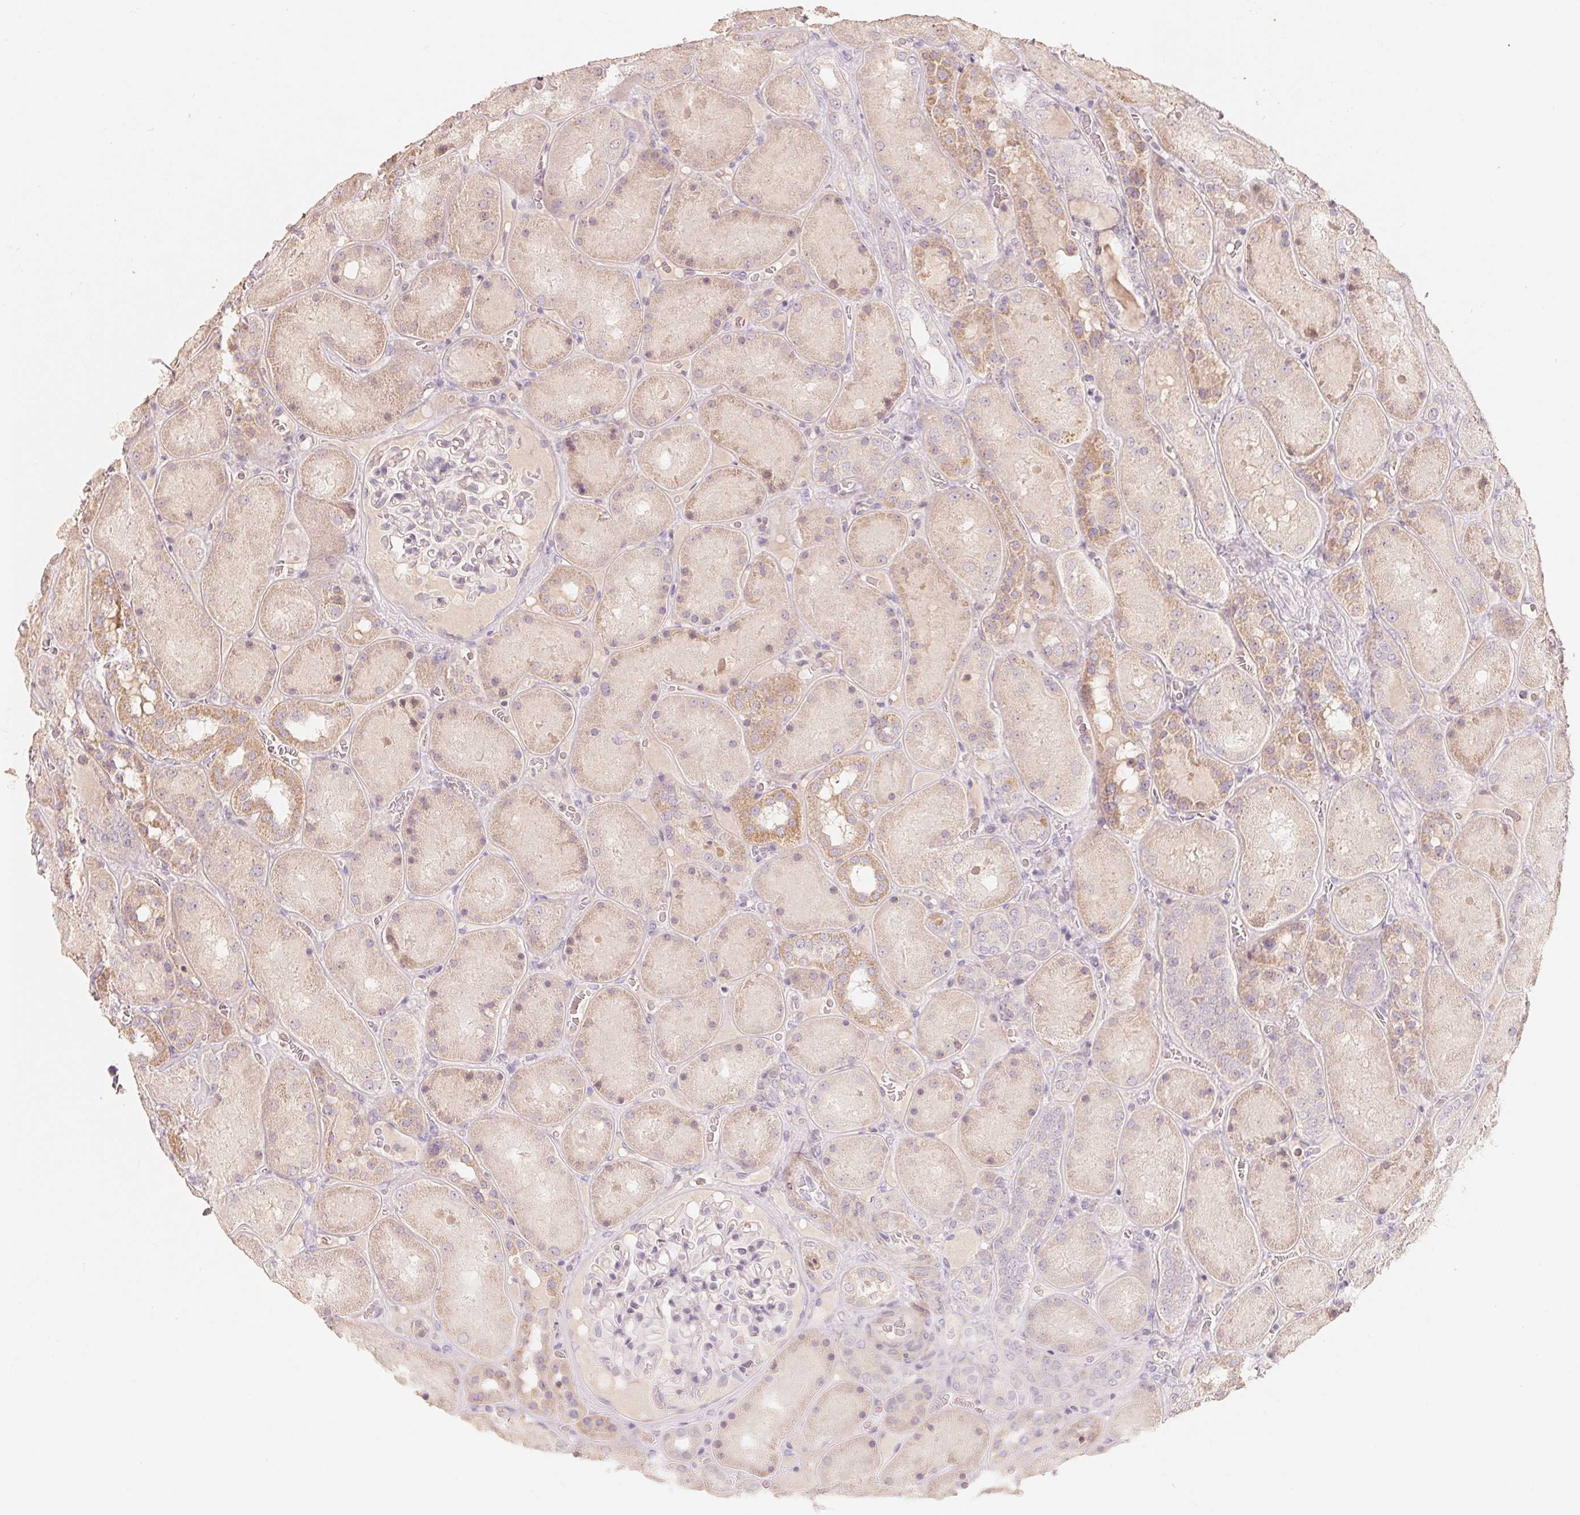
{"staining": {"intensity": "negative", "quantity": "none", "location": "none"}, "tissue": "kidney", "cell_type": "Cells in glomeruli", "image_type": "normal", "snomed": [{"axis": "morphology", "description": "Normal tissue, NOS"}, {"axis": "topography", "description": "Kidney"}], "caption": "Immunohistochemistry histopathology image of unremarkable kidney: kidney stained with DAB shows no significant protein positivity in cells in glomeruli.", "gene": "TP53AIP1", "patient": {"sex": "male", "age": 73}}